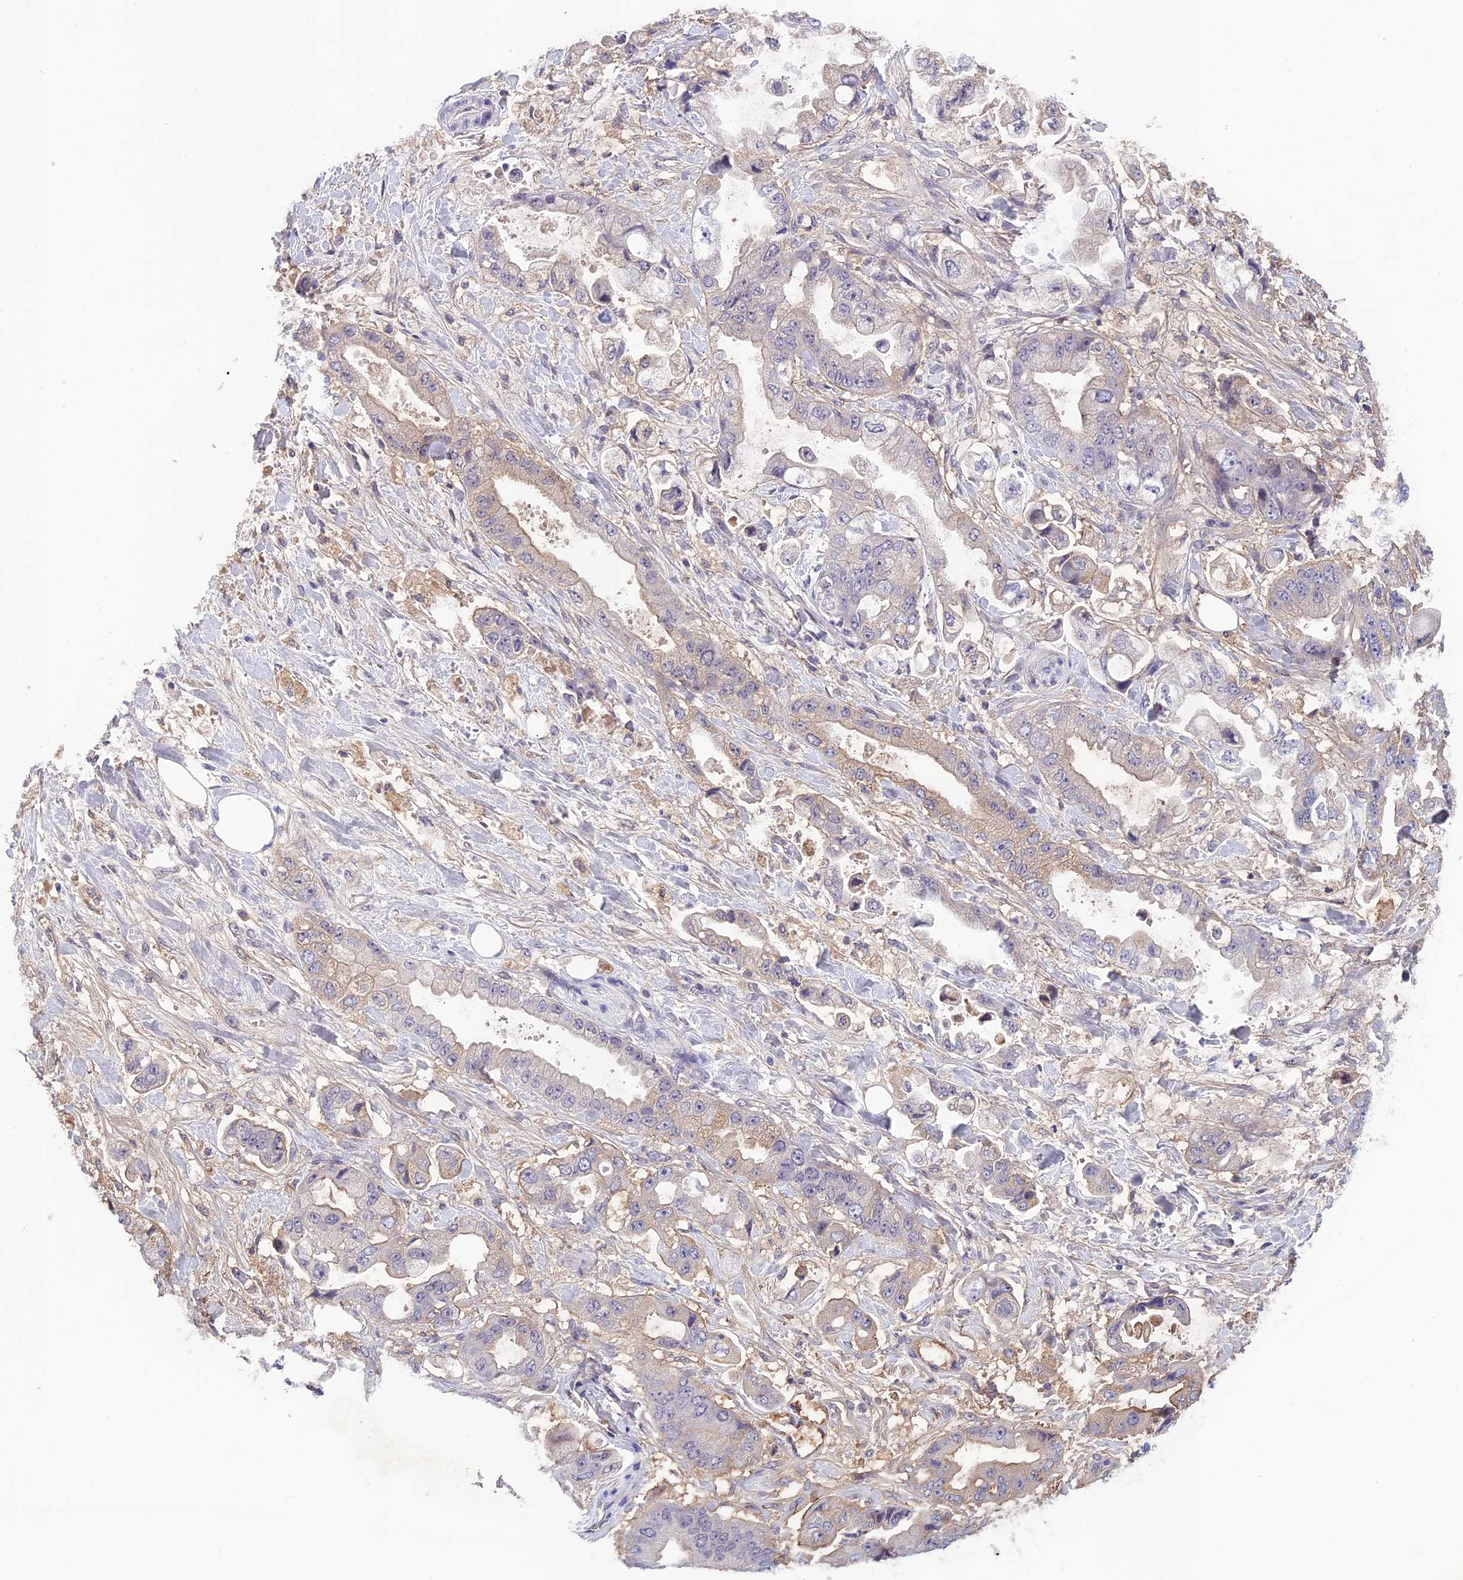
{"staining": {"intensity": "moderate", "quantity": "<25%", "location": "cytoplasmic/membranous"}, "tissue": "stomach cancer", "cell_type": "Tumor cells", "image_type": "cancer", "snomed": [{"axis": "morphology", "description": "Adenocarcinoma, NOS"}, {"axis": "topography", "description": "Stomach"}], "caption": "This is a micrograph of IHC staining of stomach cancer (adenocarcinoma), which shows moderate positivity in the cytoplasmic/membranous of tumor cells.", "gene": "FKBPL", "patient": {"sex": "male", "age": 62}}